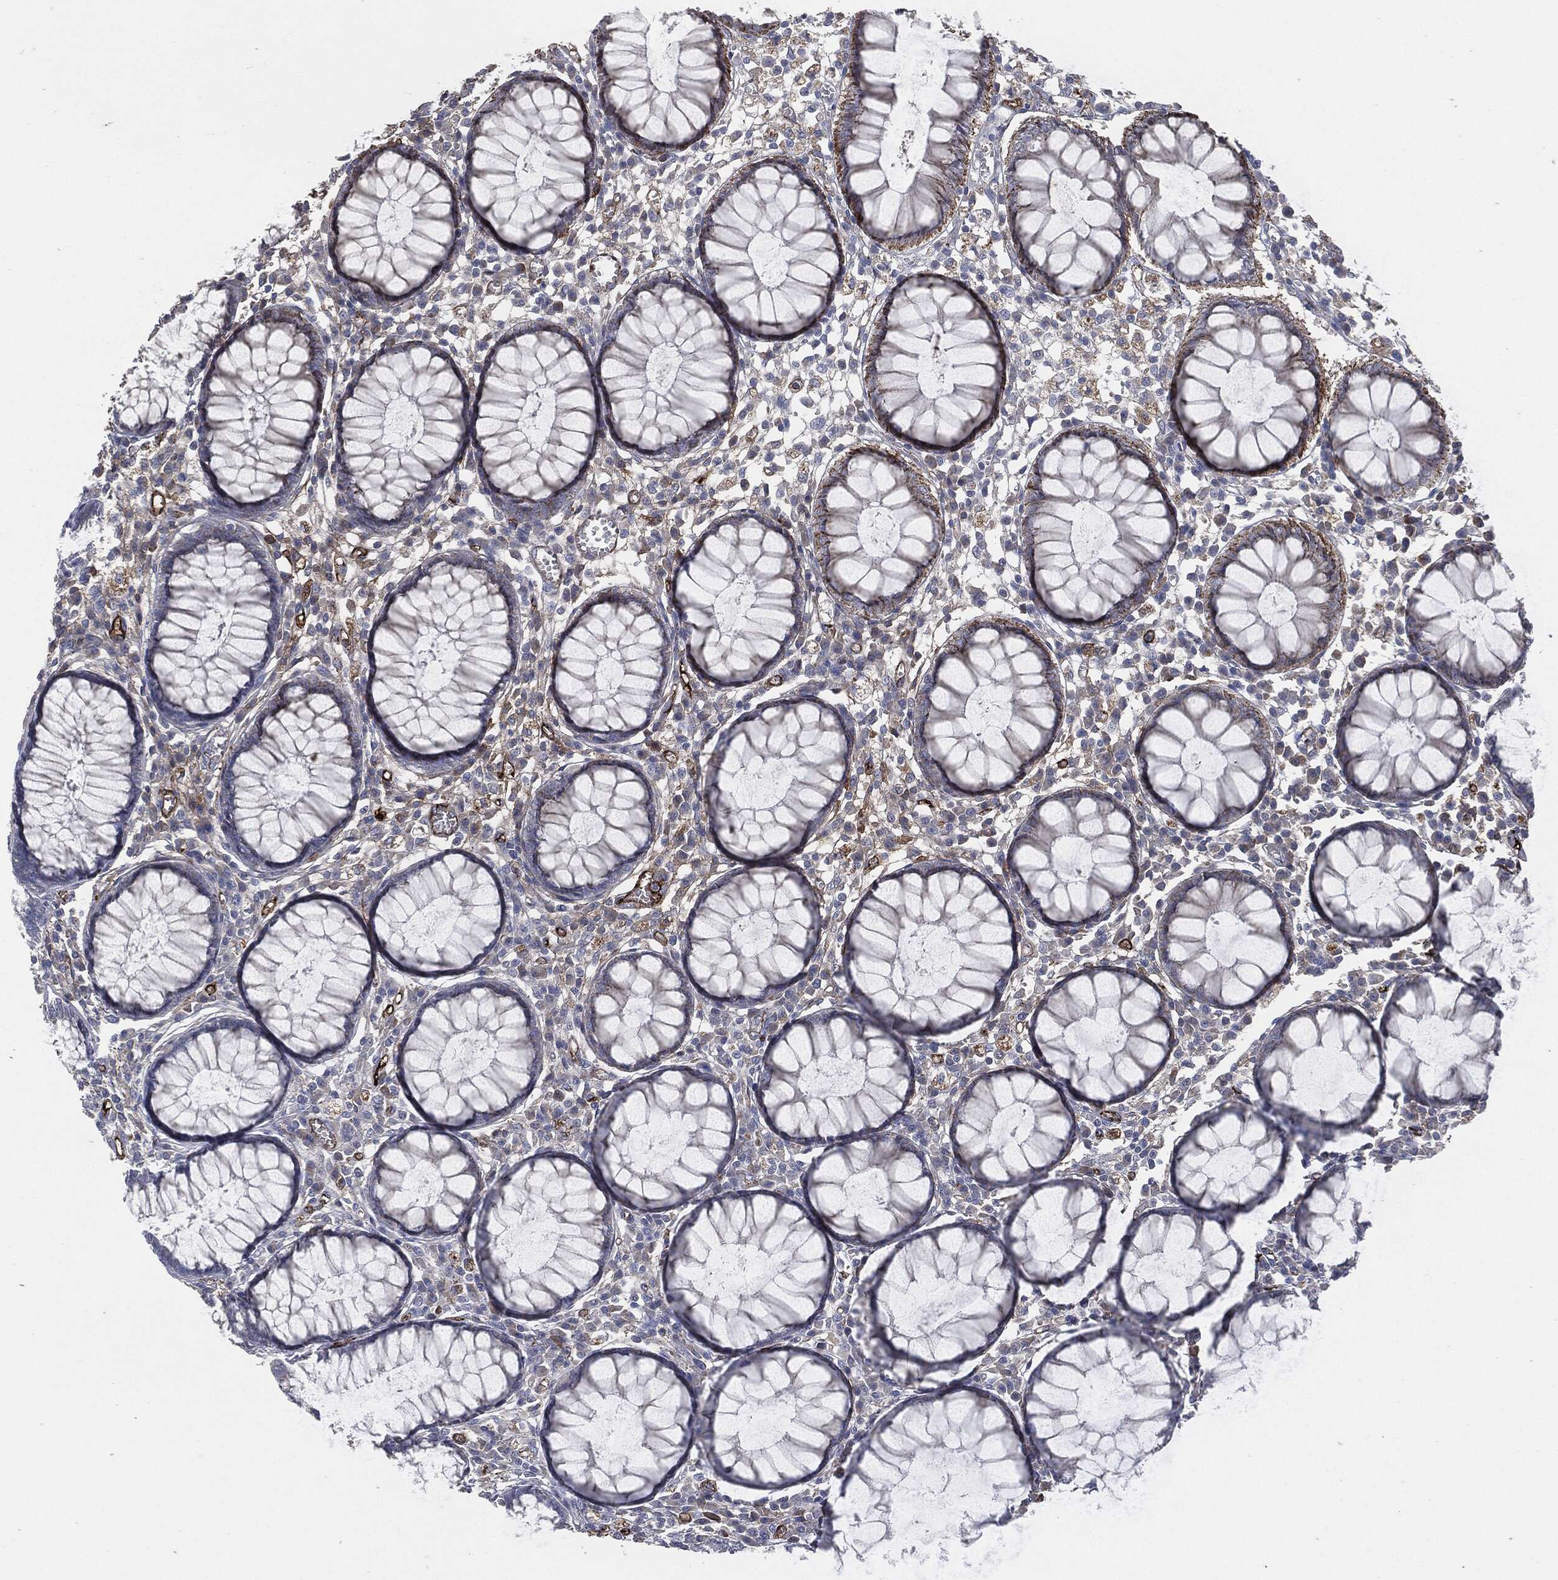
{"staining": {"intensity": "negative", "quantity": "none", "location": "none"}, "tissue": "colon", "cell_type": "Endothelial cells", "image_type": "normal", "snomed": [{"axis": "morphology", "description": "Normal tissue, NOS"}, {"axis": "topography", "description": "Colon"}], "caption": "This is an immunohistochemistry photomicrograph of normal human colon. There is no staining in endothelial cells.", "gene": "APOB", "patient": {"sex": "male", "age": 65}}